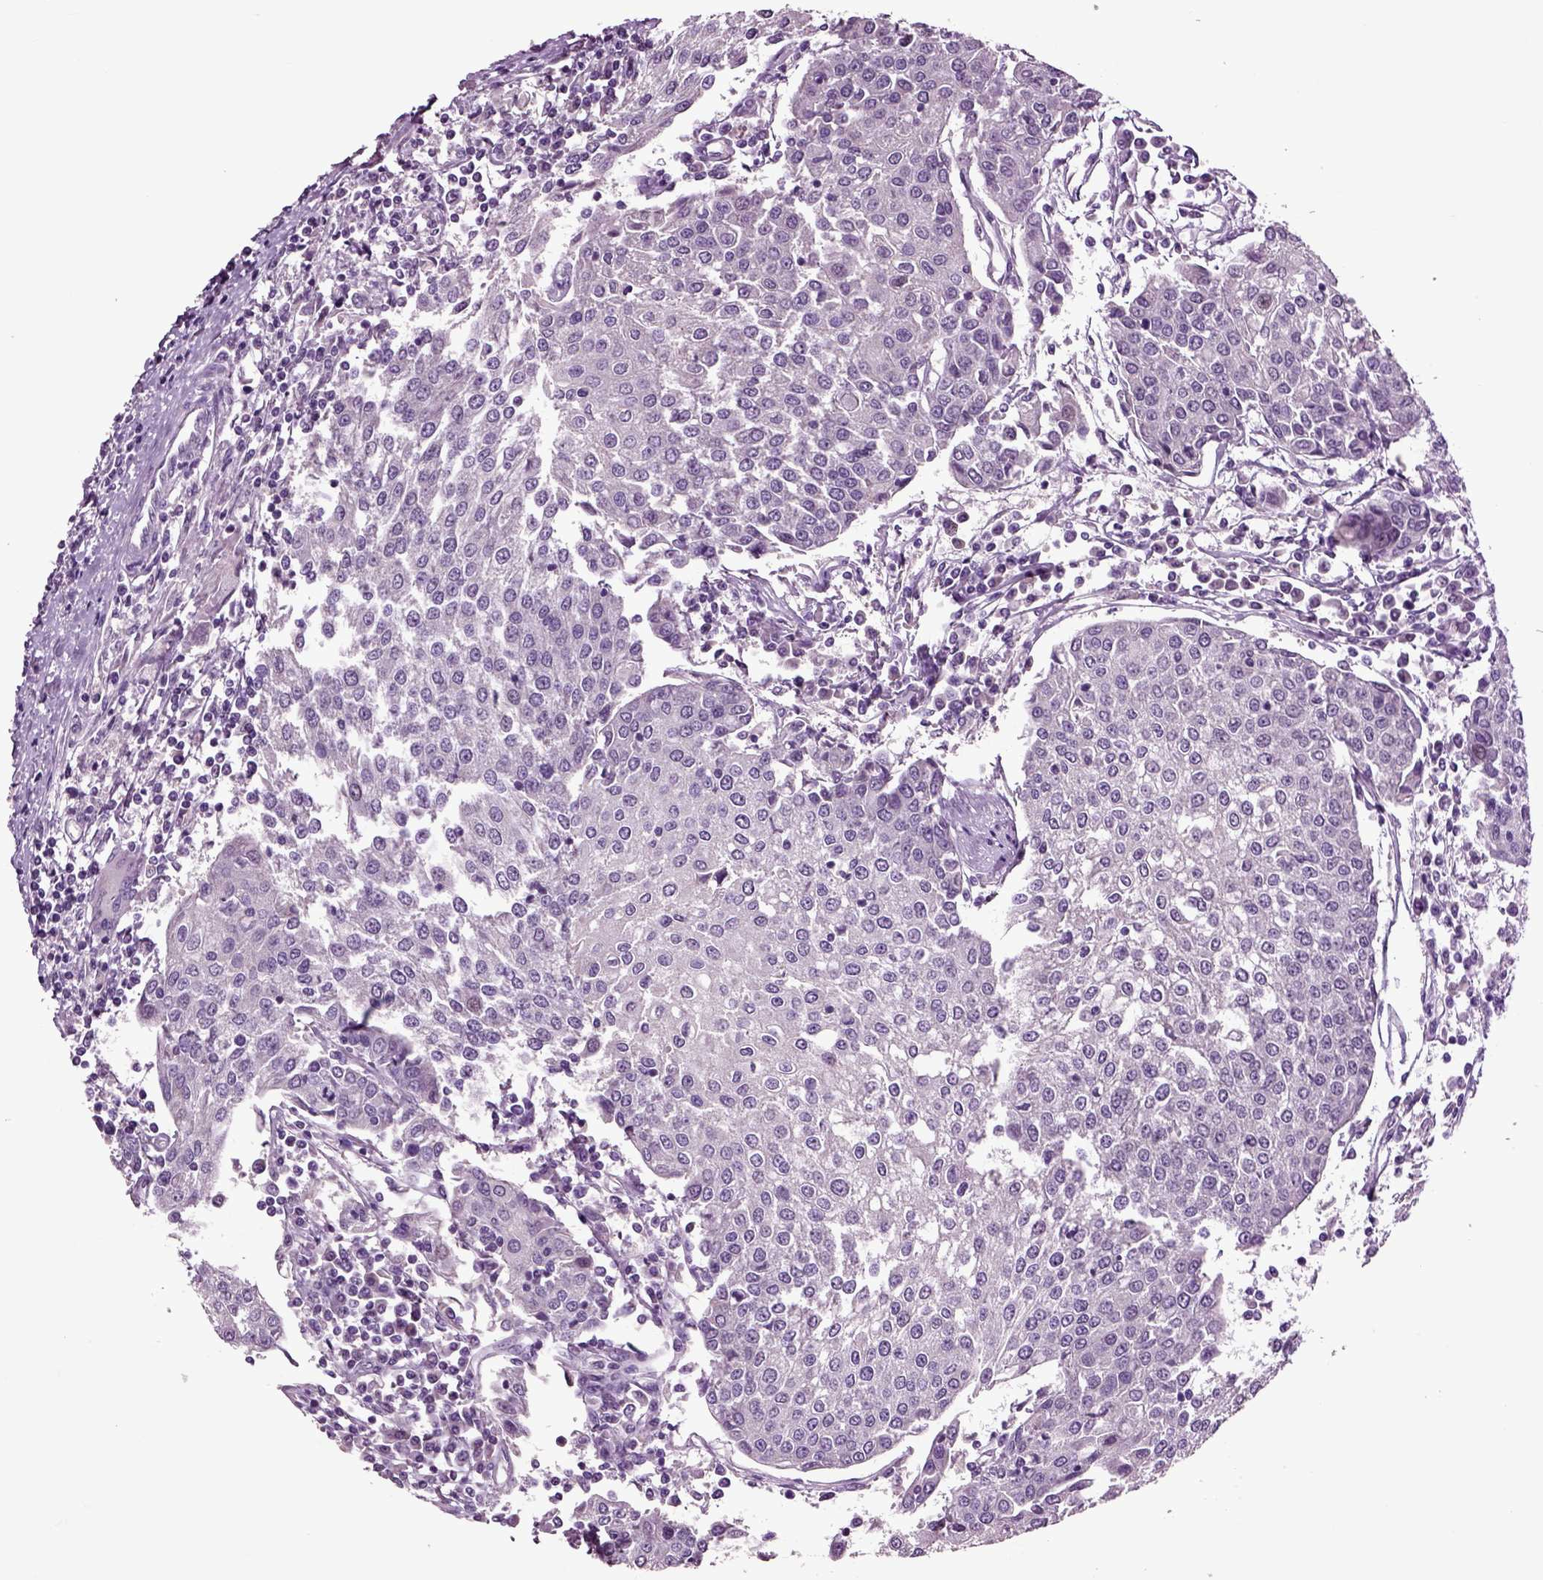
{"staining": {"intensity": "negative", "quantity": "none", "location": "none"}, "tissue": "urothelial cancer", "cell_type": "Tumor cells", "image_type": "cancer", "snomed": [{"axis": "morphology", "description": "Urothelial carcinoma, High grade"}, {"axis": "topography", "description": "Urinary bladder"}], "caption": "High-grade urothelial carcinoma stained for a protein using immunohistochemistry exhibits no positivity tumor cells.", "gene": "CRHR1", "patient": {"sex": "female", "age": 85}}